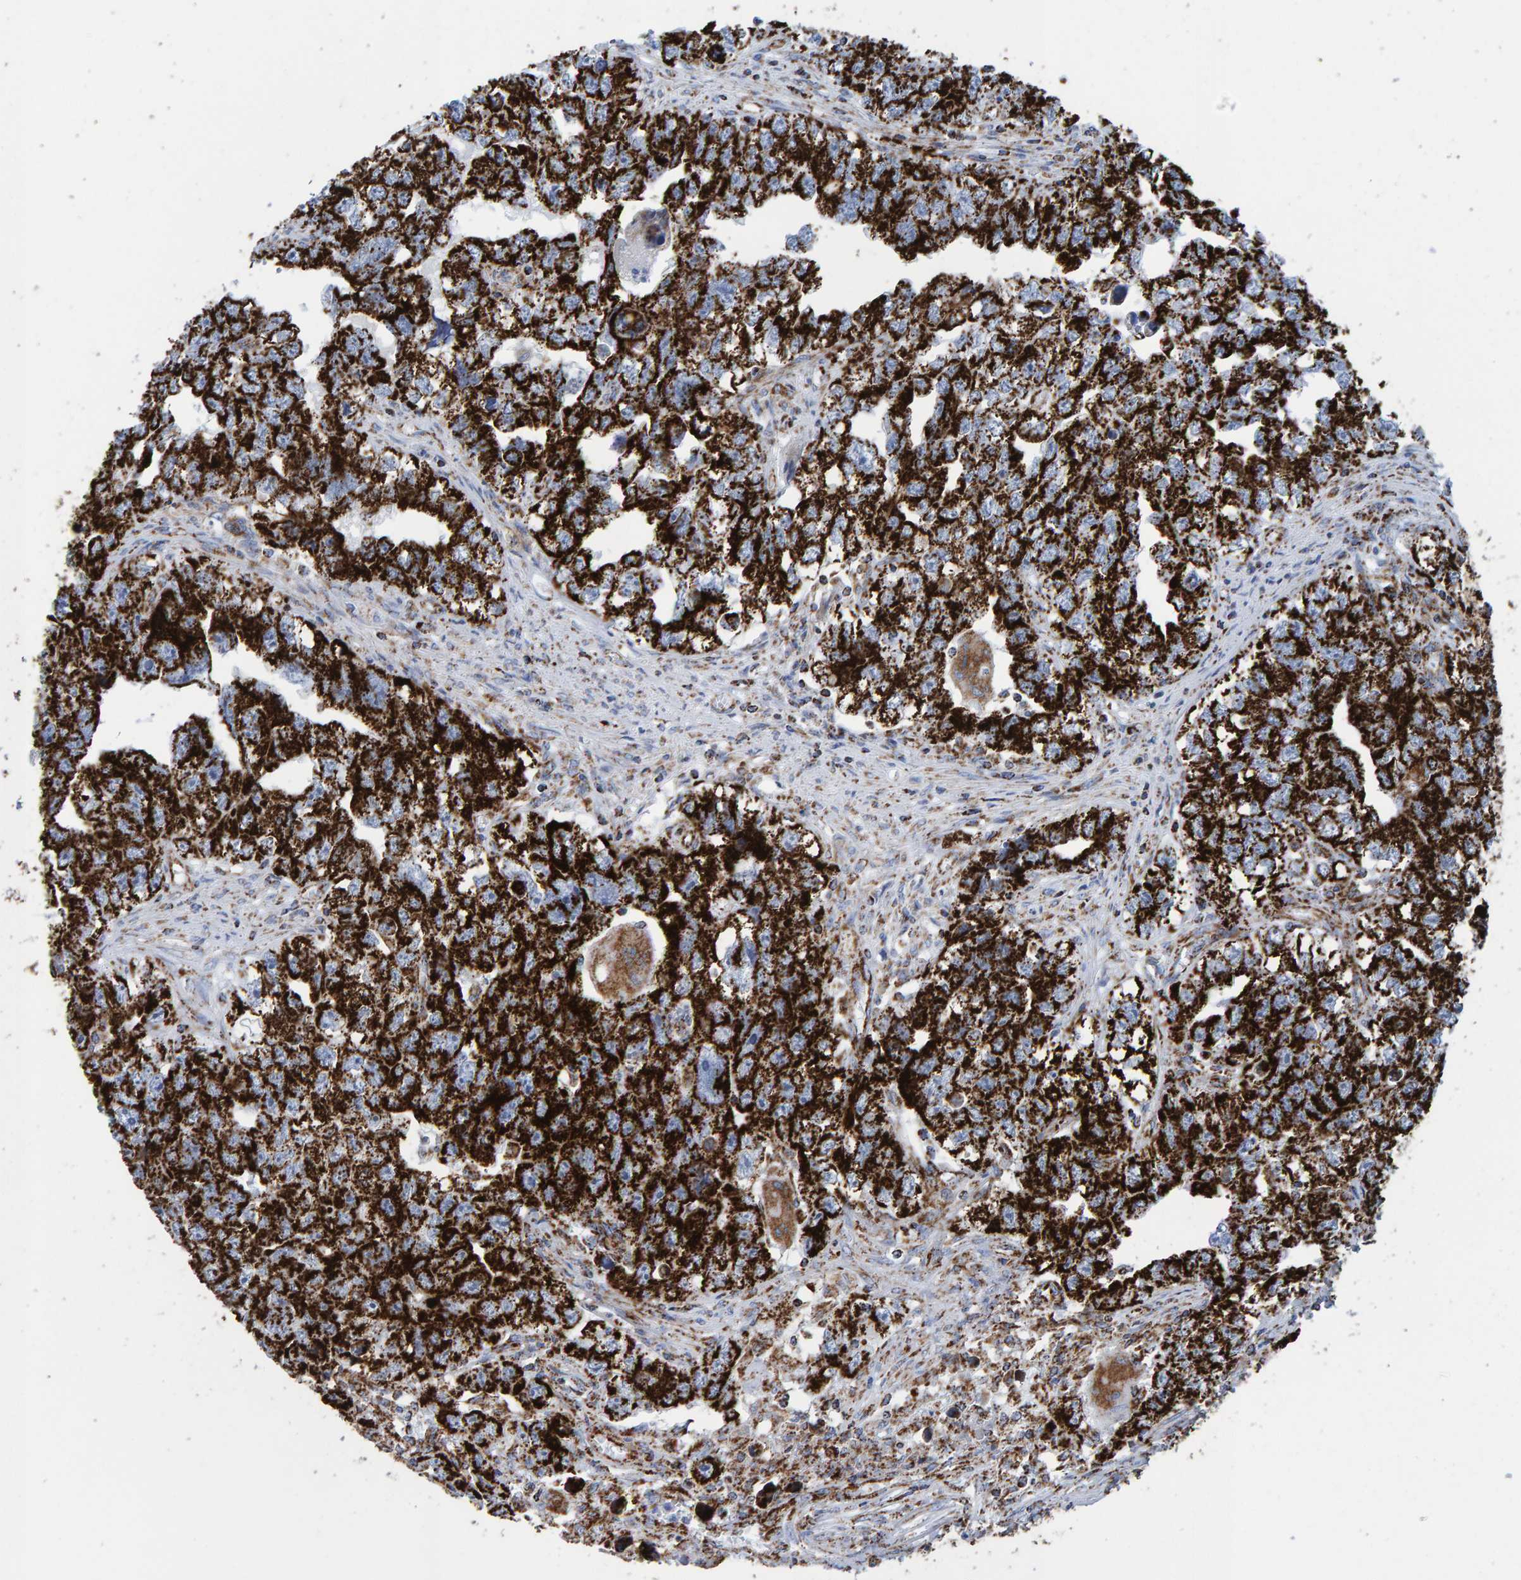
{"staining": {"intensity": "strong", "quantity": ">75%", "location": "cytoplasmic/membranous"}, "tissue": "testis cancer", "cell_type": "Tumor cells", "image_type": "cancer", "snomed": [{"axis": "morphology", "description": "Seminoma, NOS"}, {"axis": "morphology", "description": "Carcinoma, Embryonal, NOS"}, {"axis": "topography", "description": "Testis"}], "caption": "This image demonstrates IHC staining of human testis cancer, with high strong cytoplasmic/membranous expression in approximately >75% of tumor cells.", "gene": "ENSG00000262660", "patient": {"sex": "male", "age": 43}}